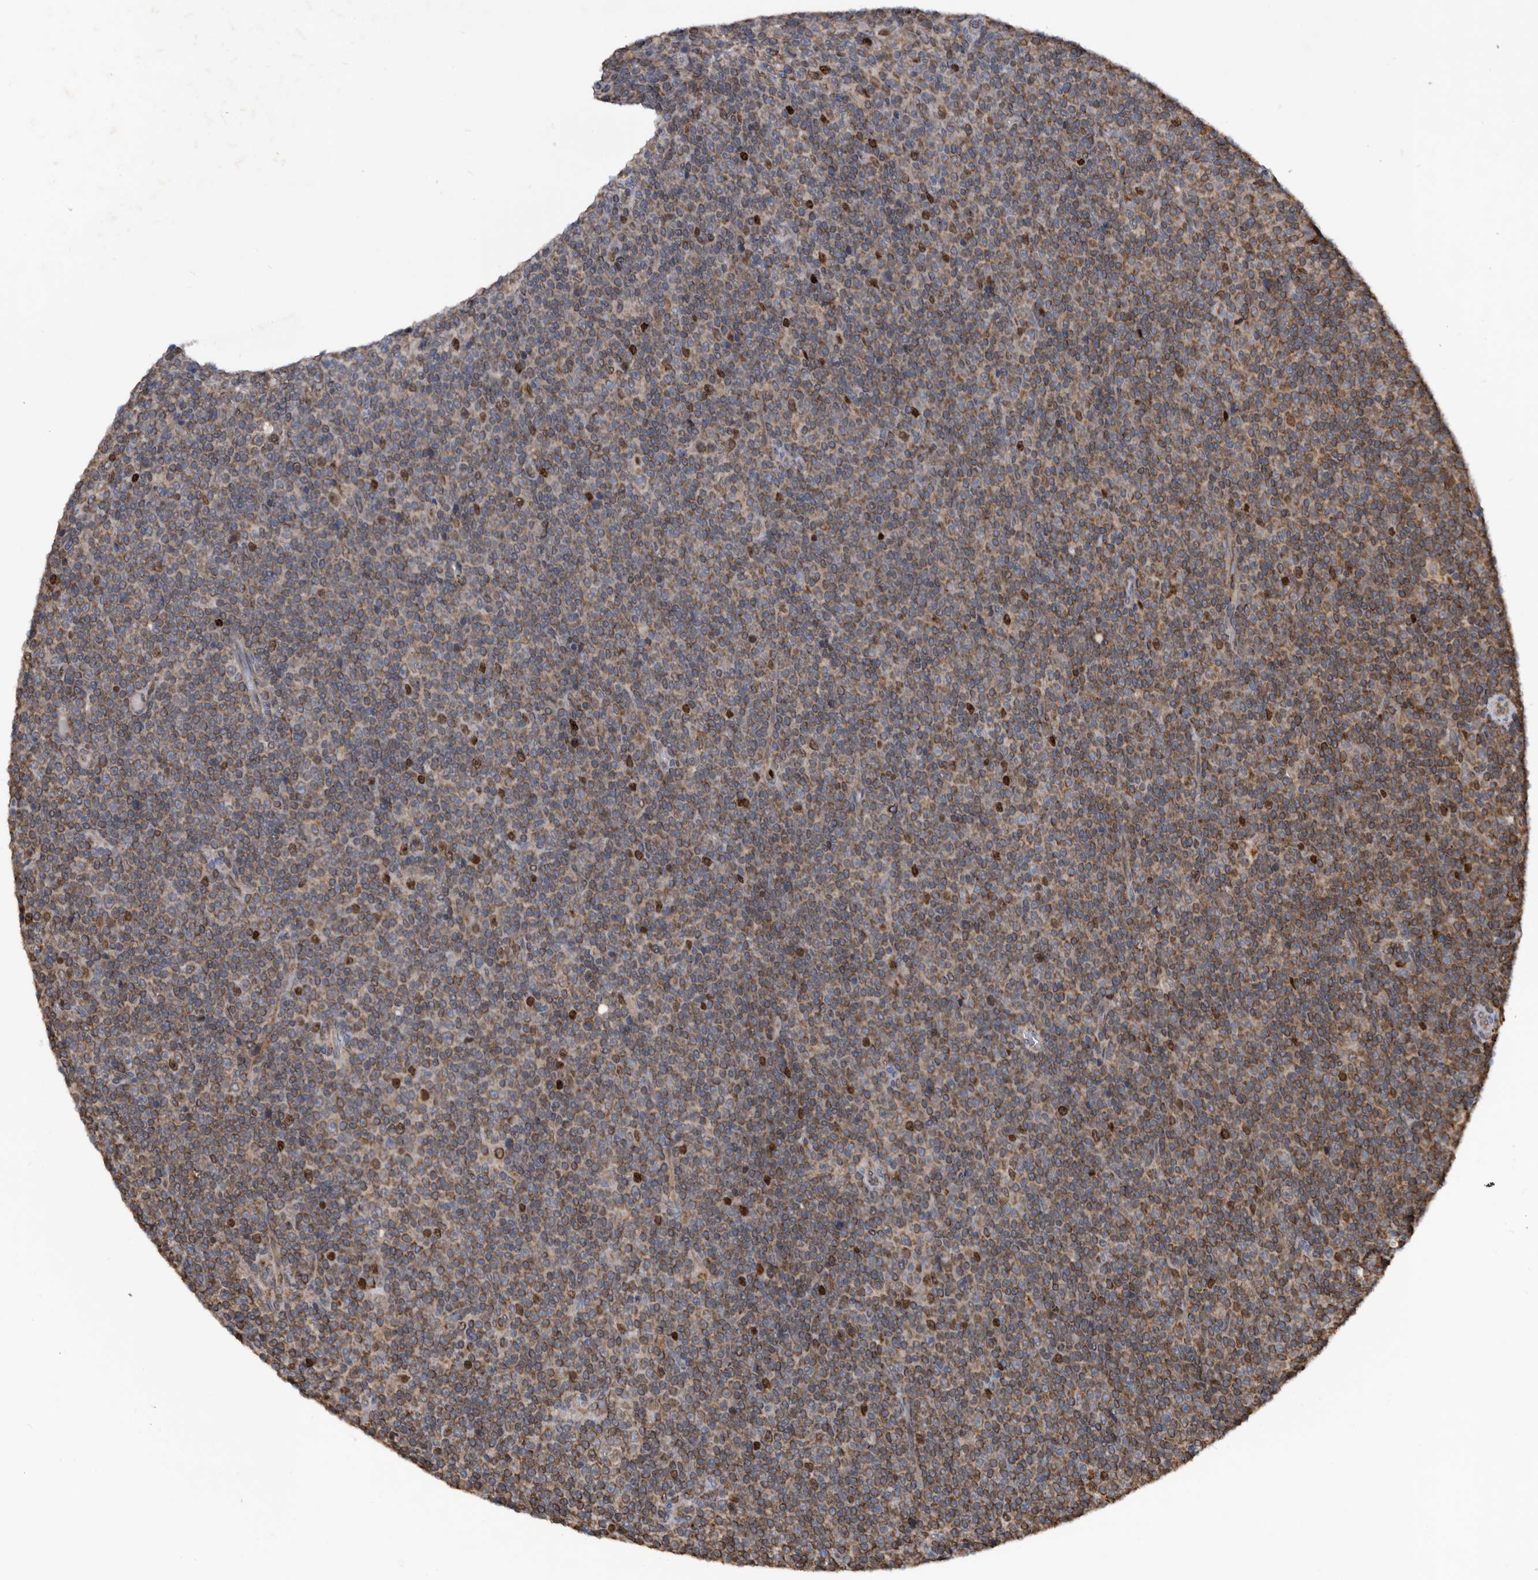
{"staining": {"intensity": "moderate", "quantity": ">75%", "location": "cytoplasmic/membranous"}, "tissue": "lymphoma", "cell_type": "Tumor cells", "image_type": "cancer", "snomed": [{"axis": "morphology", "description": "Malignant lymphoma, non-Hodgkin's type, Low grade"}, {"axis": "topography", "description": "Lymph node"}], "caption": "Human malignant lymphoma, non-Hodgkin's type (low-grade) stained for a protein (brown) displays moderate cytoplasmic/membranous positive expression in approximately >75% of tumor cells.", "gene": "ATAD2", "patient": {"sex": "female", "age": 67}}